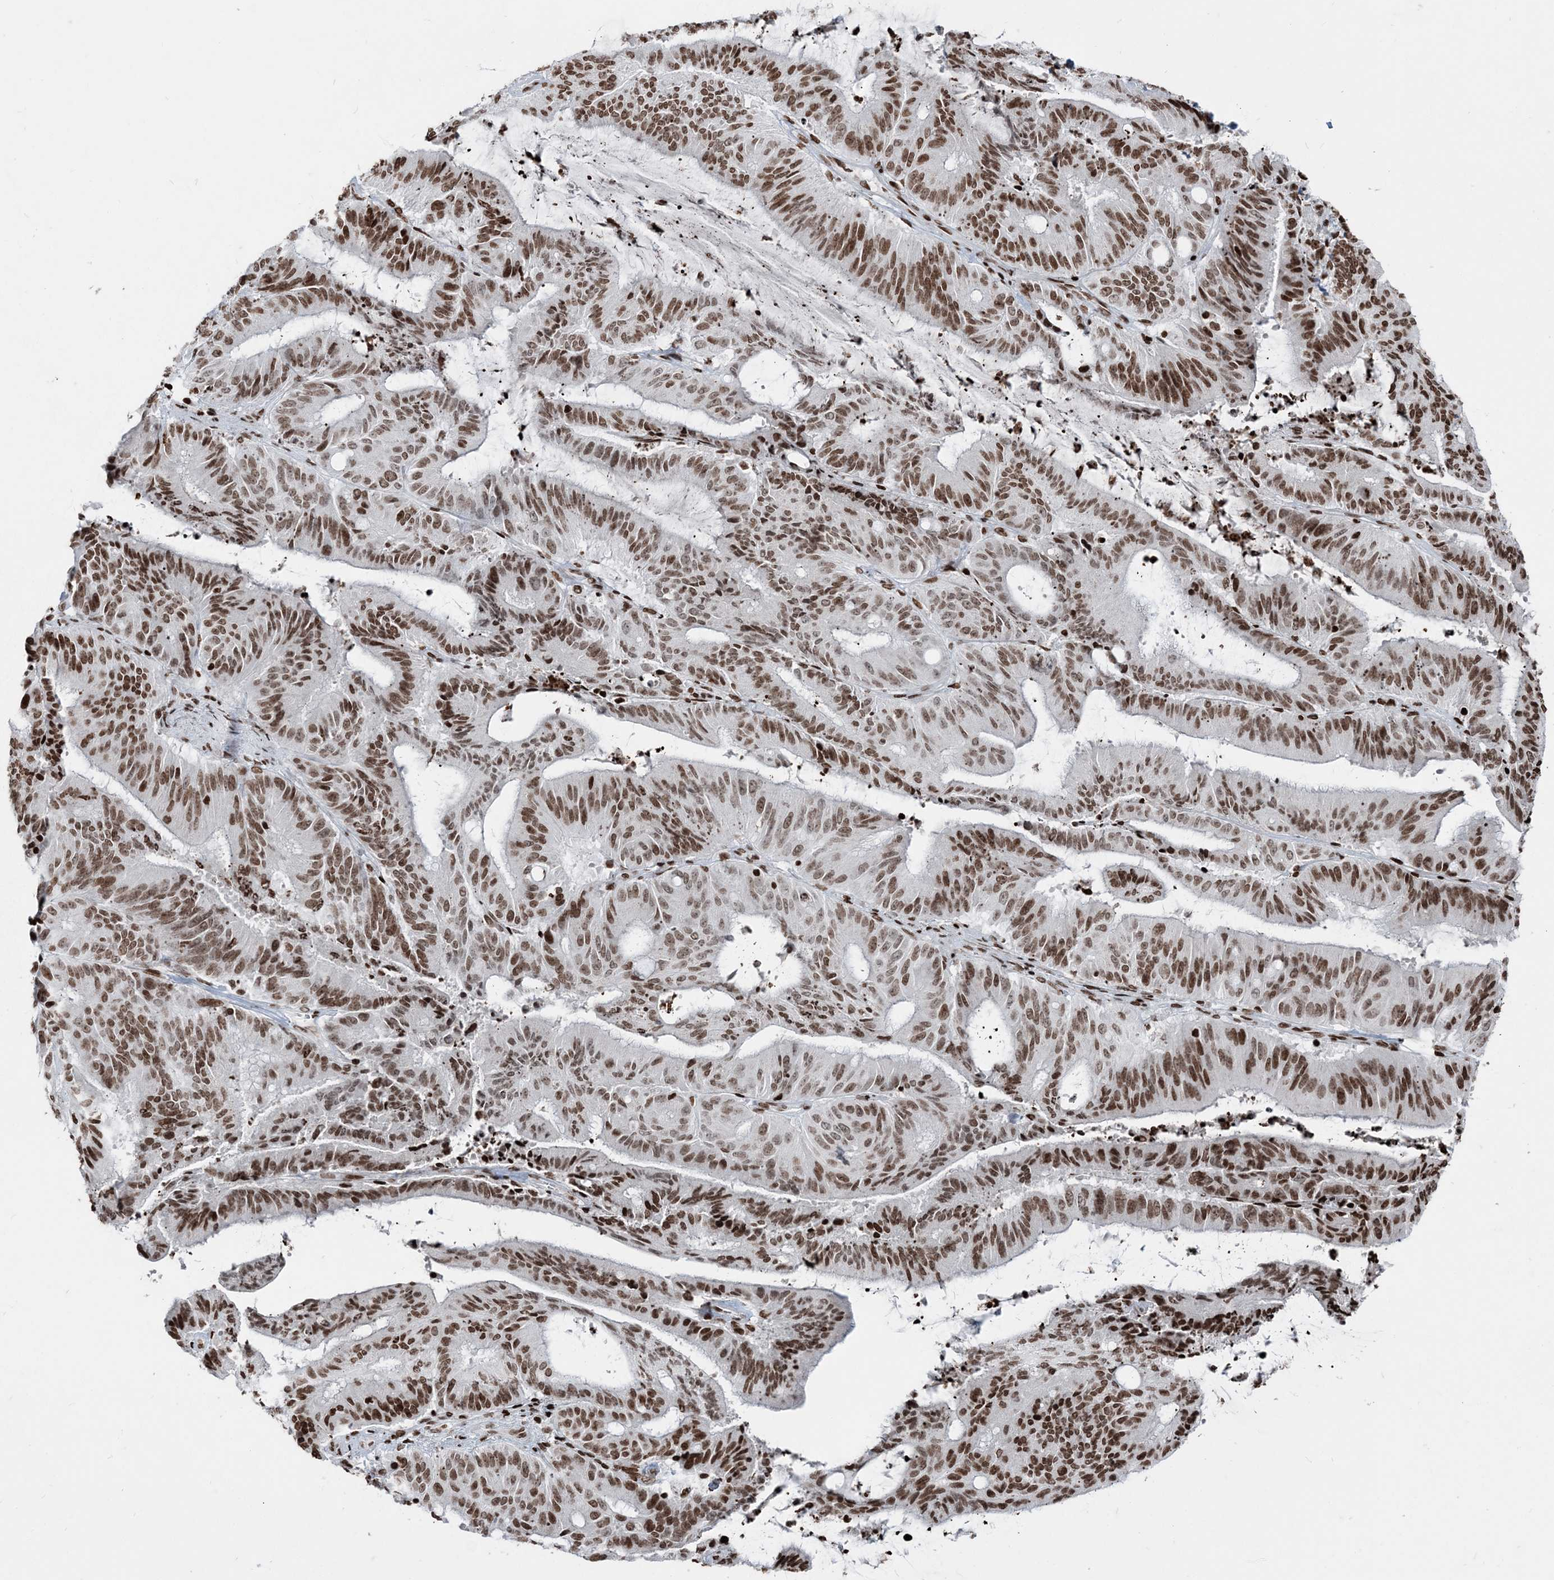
{"staining": {"intensity": "moderate", "quantity": ">75%", "location": "nuclear"}, "tissue": "liver cancer", "cell_type": "Tumor cells", "image_type": "cancer", "snomed": [{"axis": "morphology", "description": "Normal tissue, NOS"}, {"axis": "morphology", "description": "Cholangiocarcinoma"}, {"axis": "topography", "description": "Liver"}, {"axis": "topography", "description": "Peripheral nerve tissue"}], "caption": "DAB immunohistochemical staining of liver cholangiocarcinoma shows moderate nuclear protein expression in about >75% of tumor cells. Immunohistochemistry stains the protein in brown and the nuclei are stained blue.", "gene": "H3-3B", "patient": {"sex": "female", "age": 73}}